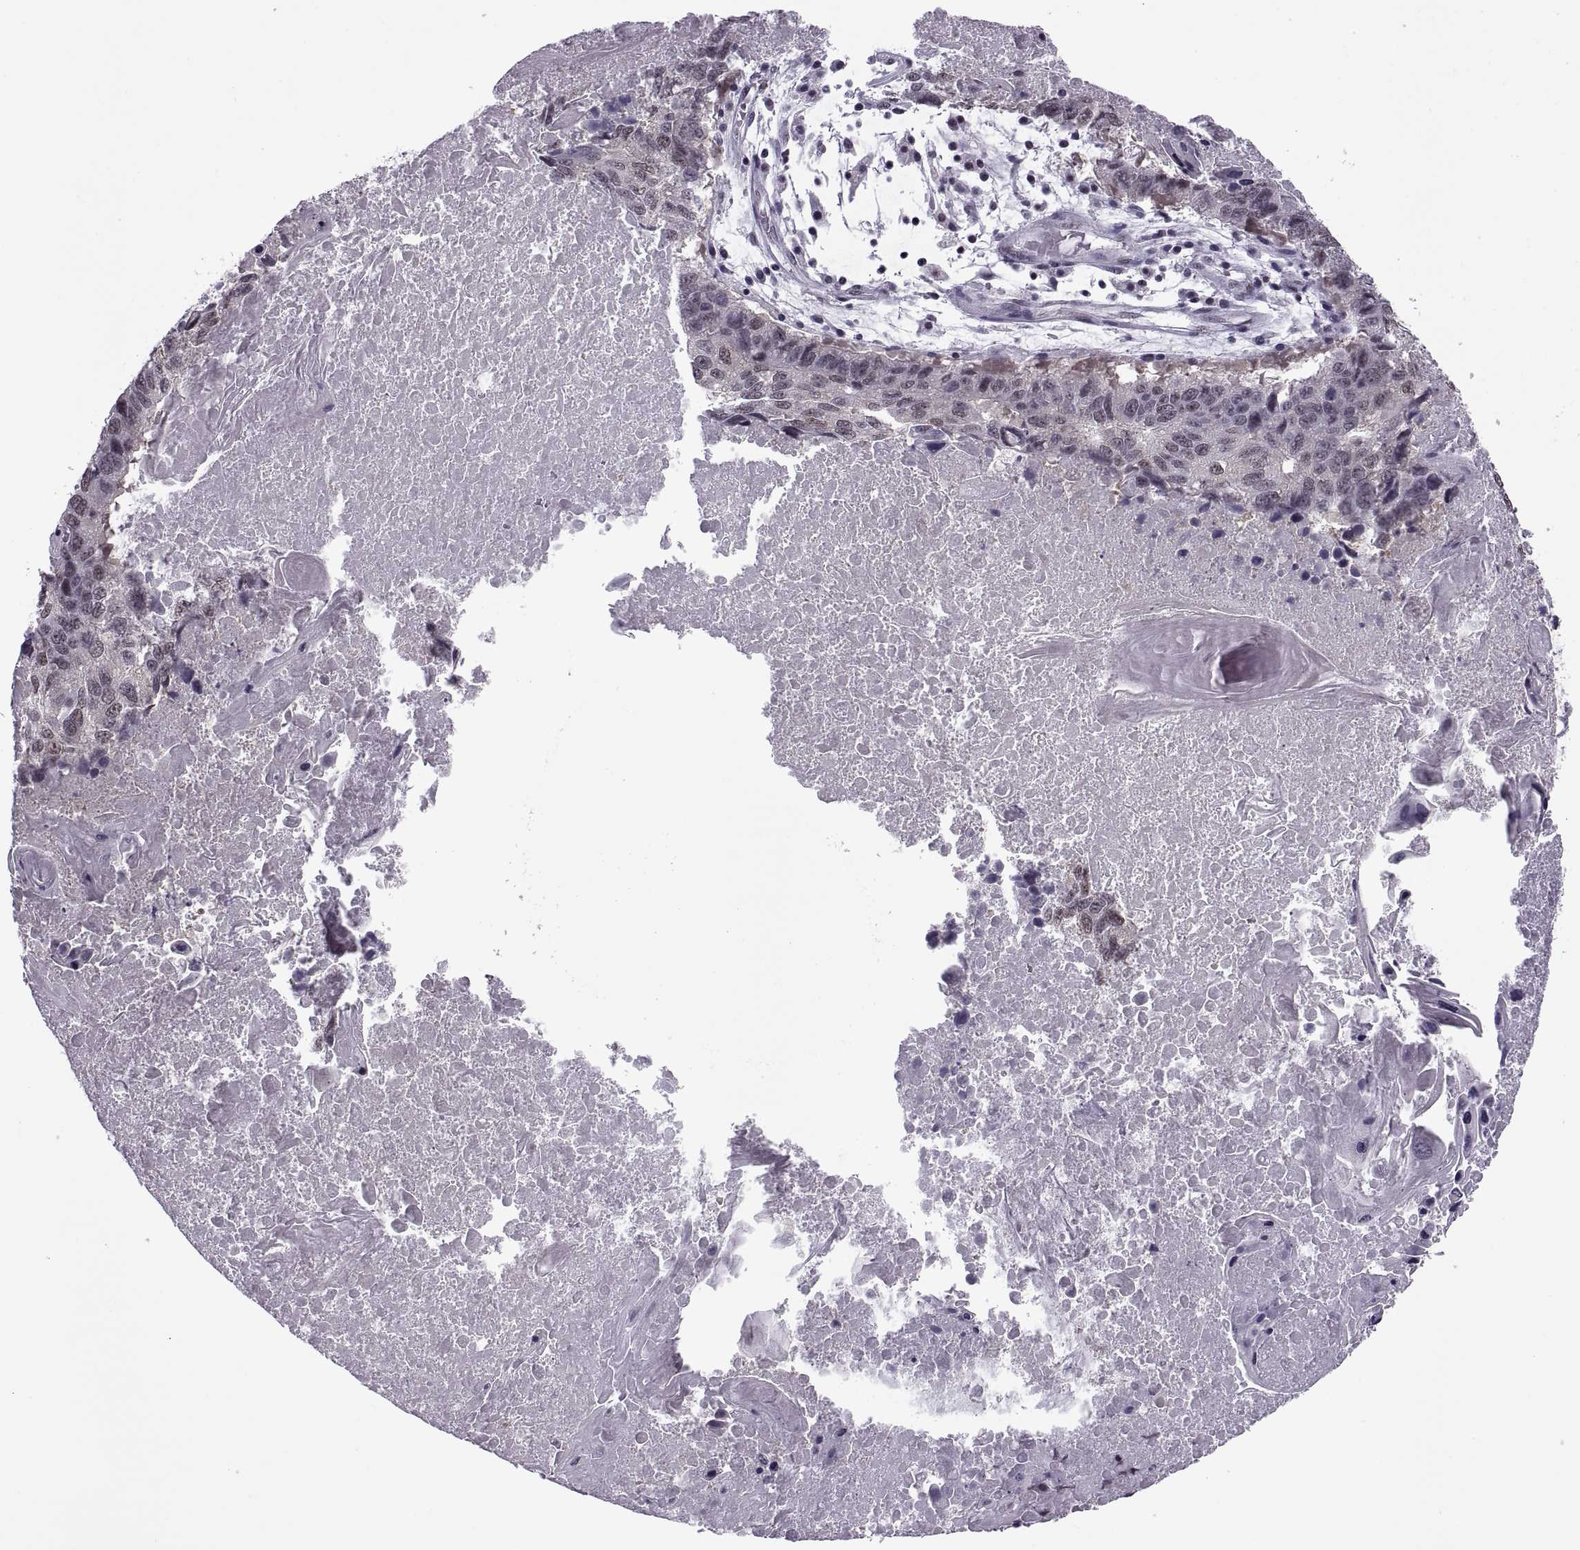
{"staining": {"intensity": "weak", "quantity": "<25%", "location": "nuclear"}, "tissue": "lung cancer", "cell_type": "Tumor cells", "image_type": "cancer", "snomed": [{"axis": "morphology", "description": "Squamous cell carcinoma, NOS"}, {"axis": "topography", "description": "Lung"}], "caption": "DAB immunohistochemical staining of lung squamous cell carcinoma exhibits no significant staining in tumor cells.", "gene": "MAGEA4", "patient": {"sex": "male", "age": 73}}